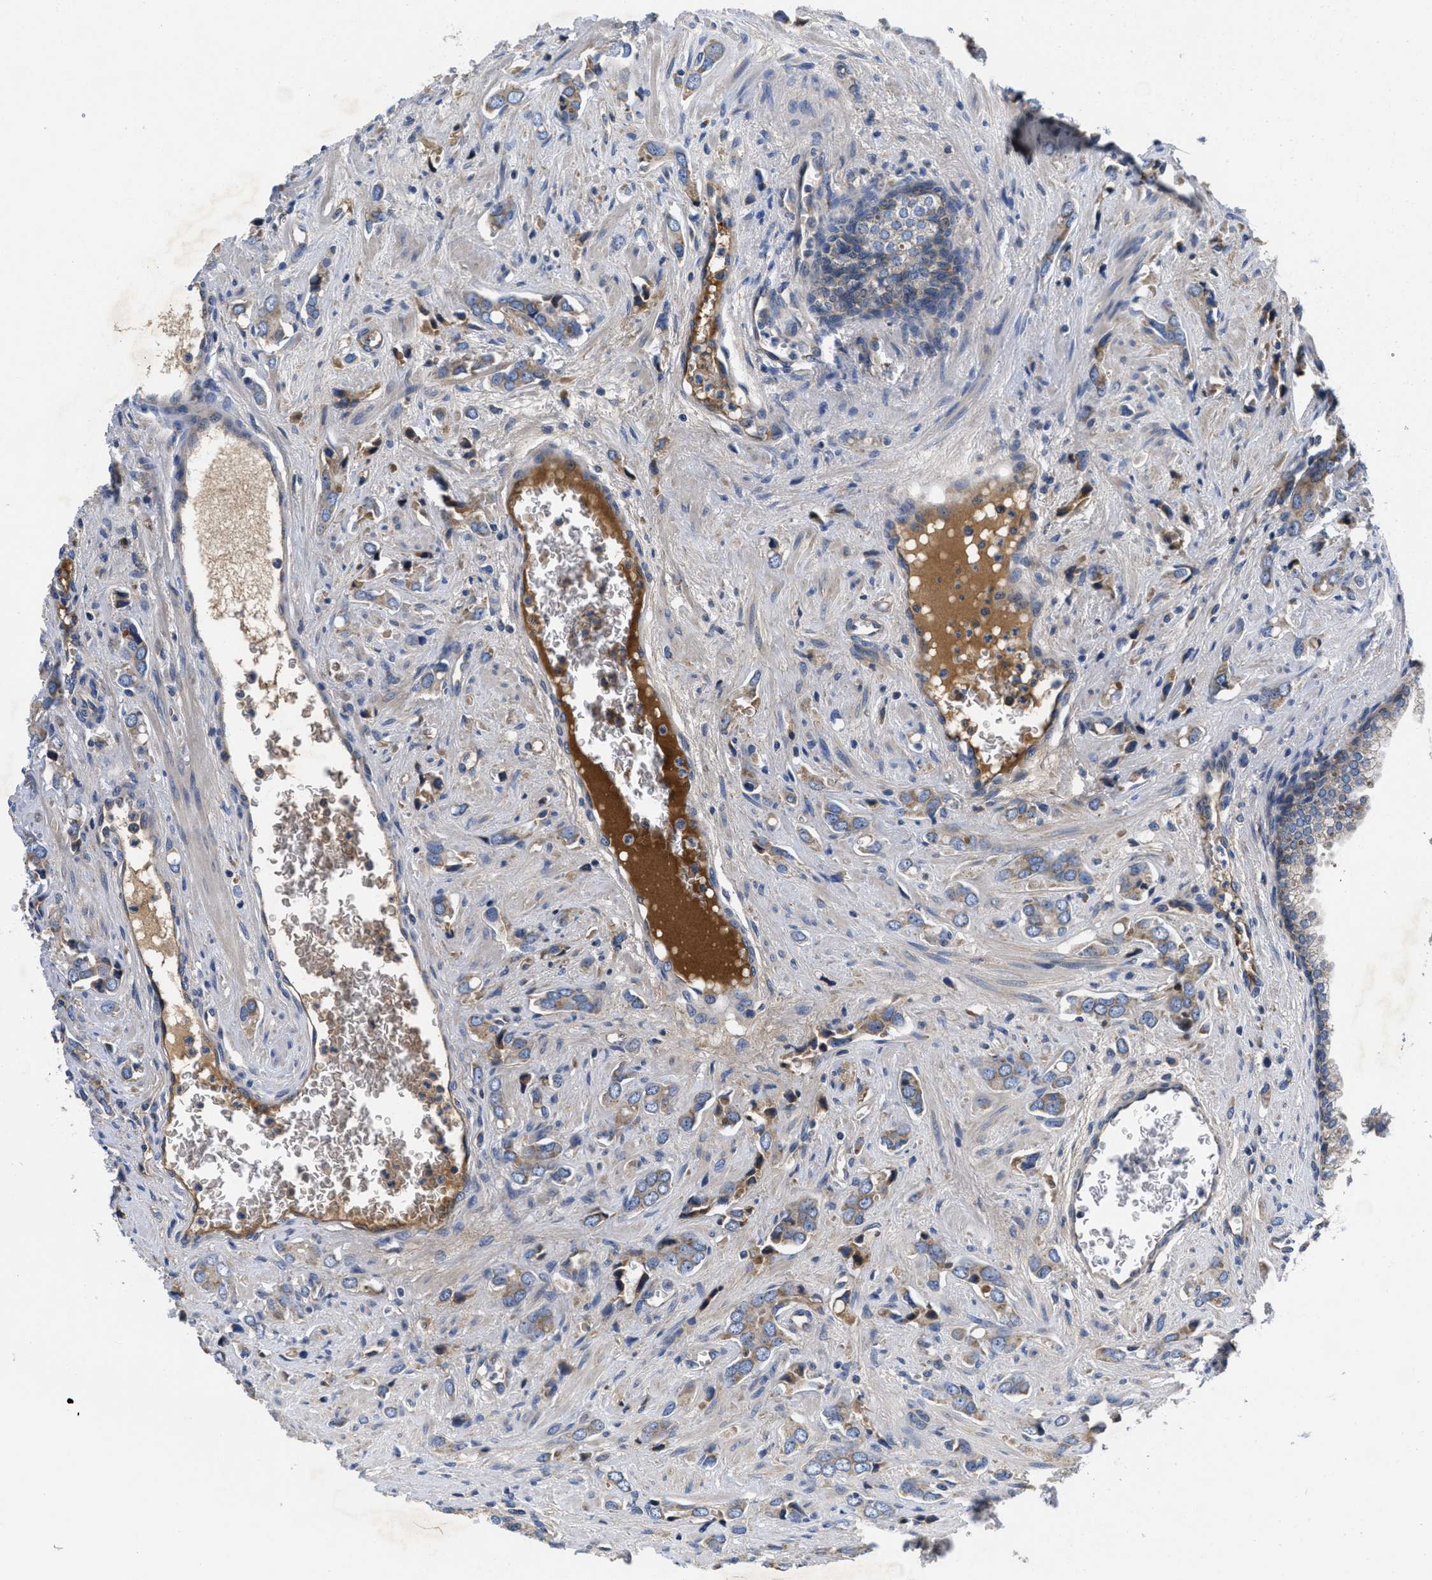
{"staining": {"intensity": "weak", "quantity": ">75%", "location": "cytoplasmic/membranous"}, "tissue": "prostate cancer", "cell_type": "Tumor cells", "image_type": "cancer", "snomed": [{"axis": "morphology", "description": "Adenocarcinoma, High grade"}, {"axis": "topography", "description": "Prostate"}], "caption": "Tumor cells demonstrate low levels of weak cytoplasmic/membranous expression in about >75% of cells in human prostate adenocarcinoma (high-grade).", "gene": "GALK1", "patient": {"sex": "male", "age": 52}}